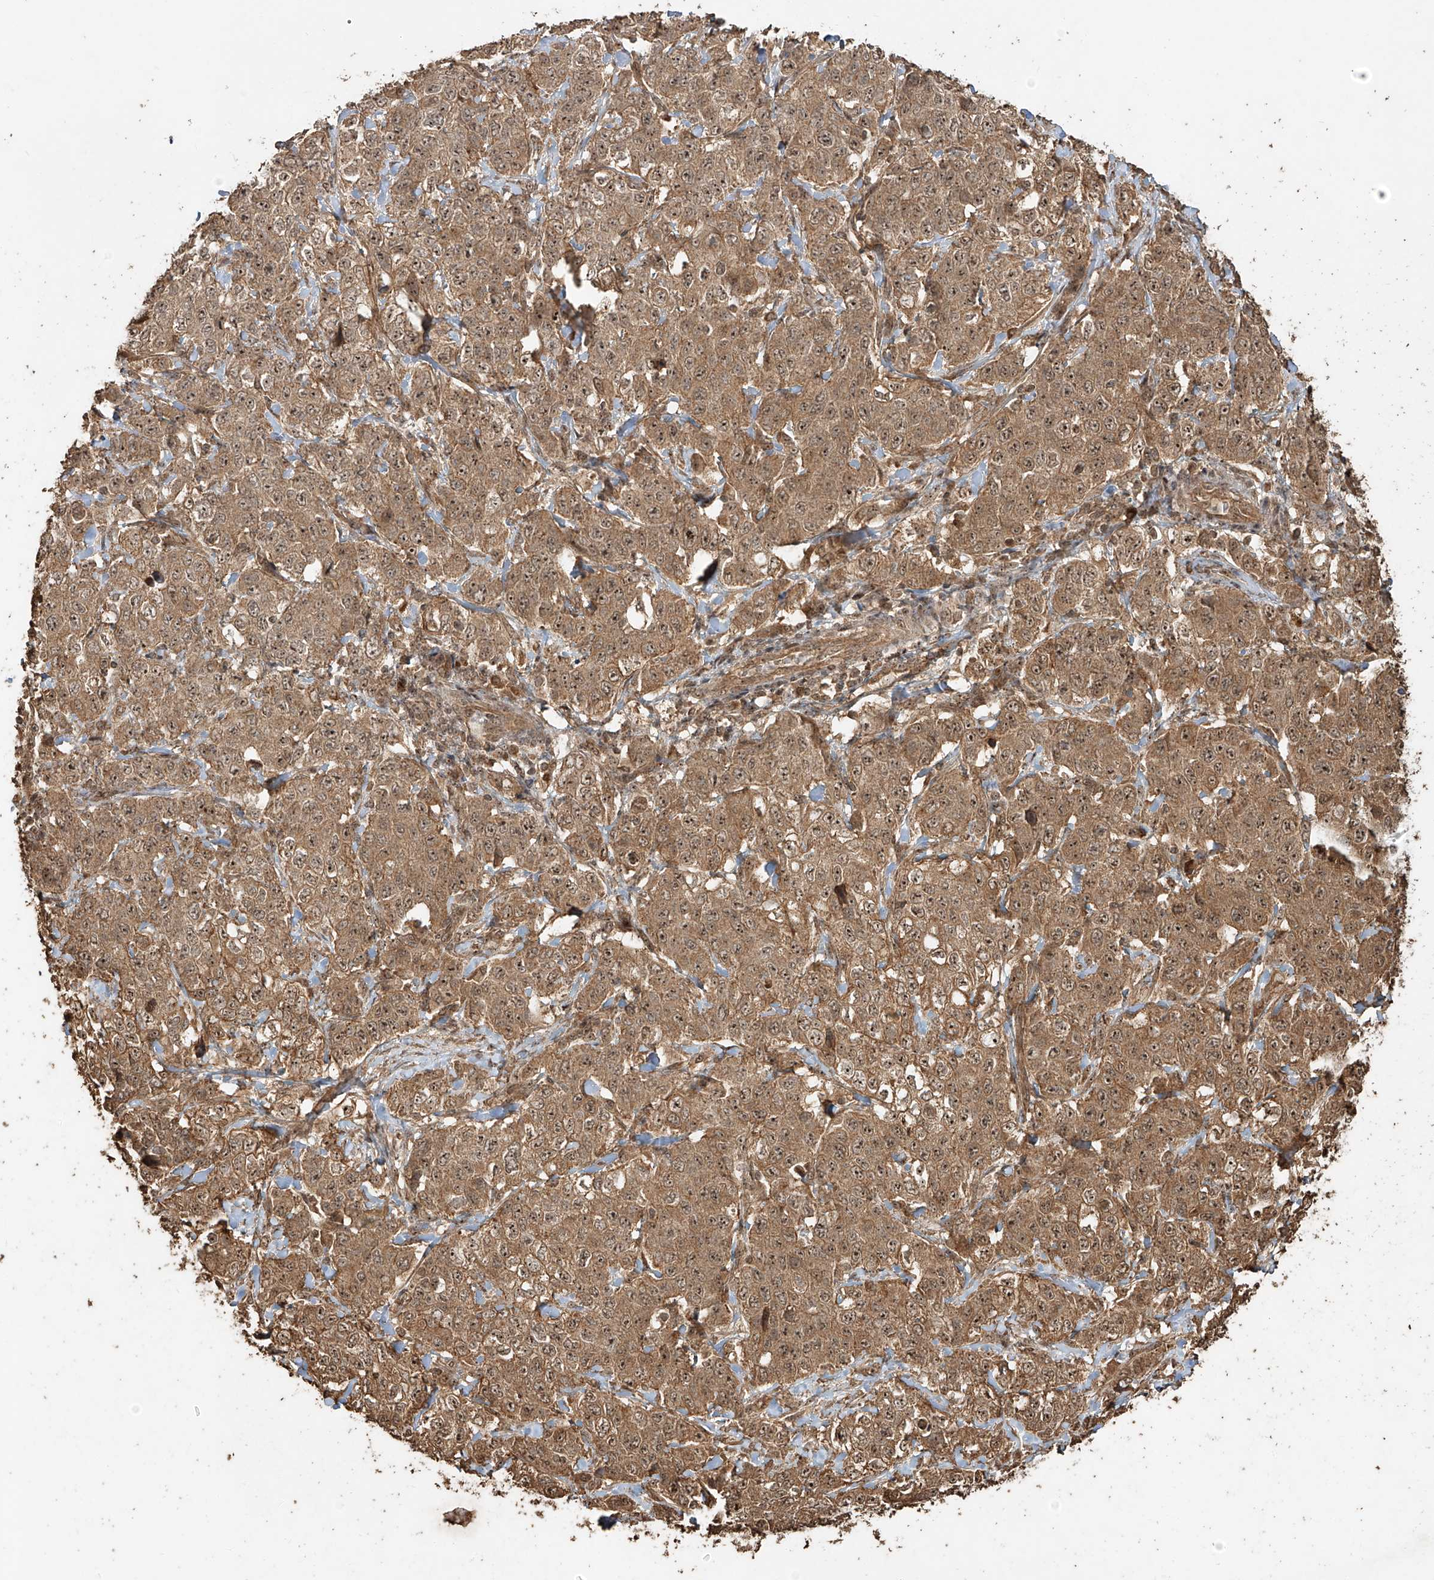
{"staining": {"intensity": "moderate", "quantity": ">75%", "location": "cytoplasmic/membranous,nuclear"}, "tissue": "stomach cancer", "cell_type": "Tumor cells", "image_type": "cancer", "snomed": [{"axis": "morphology", "description": "Adenocarcinoma, NOS"}, {"axis": "topography", "description": "Stomach"}], "caption": "Stomach adenocarcinoma stained with a brown dye reveals moderate cytoplasmic/membranous and nuclear positive staining in about >75% of tumor cells.", "gene": "ZNF660", "patient": {"sex": "male", "age": 48}}